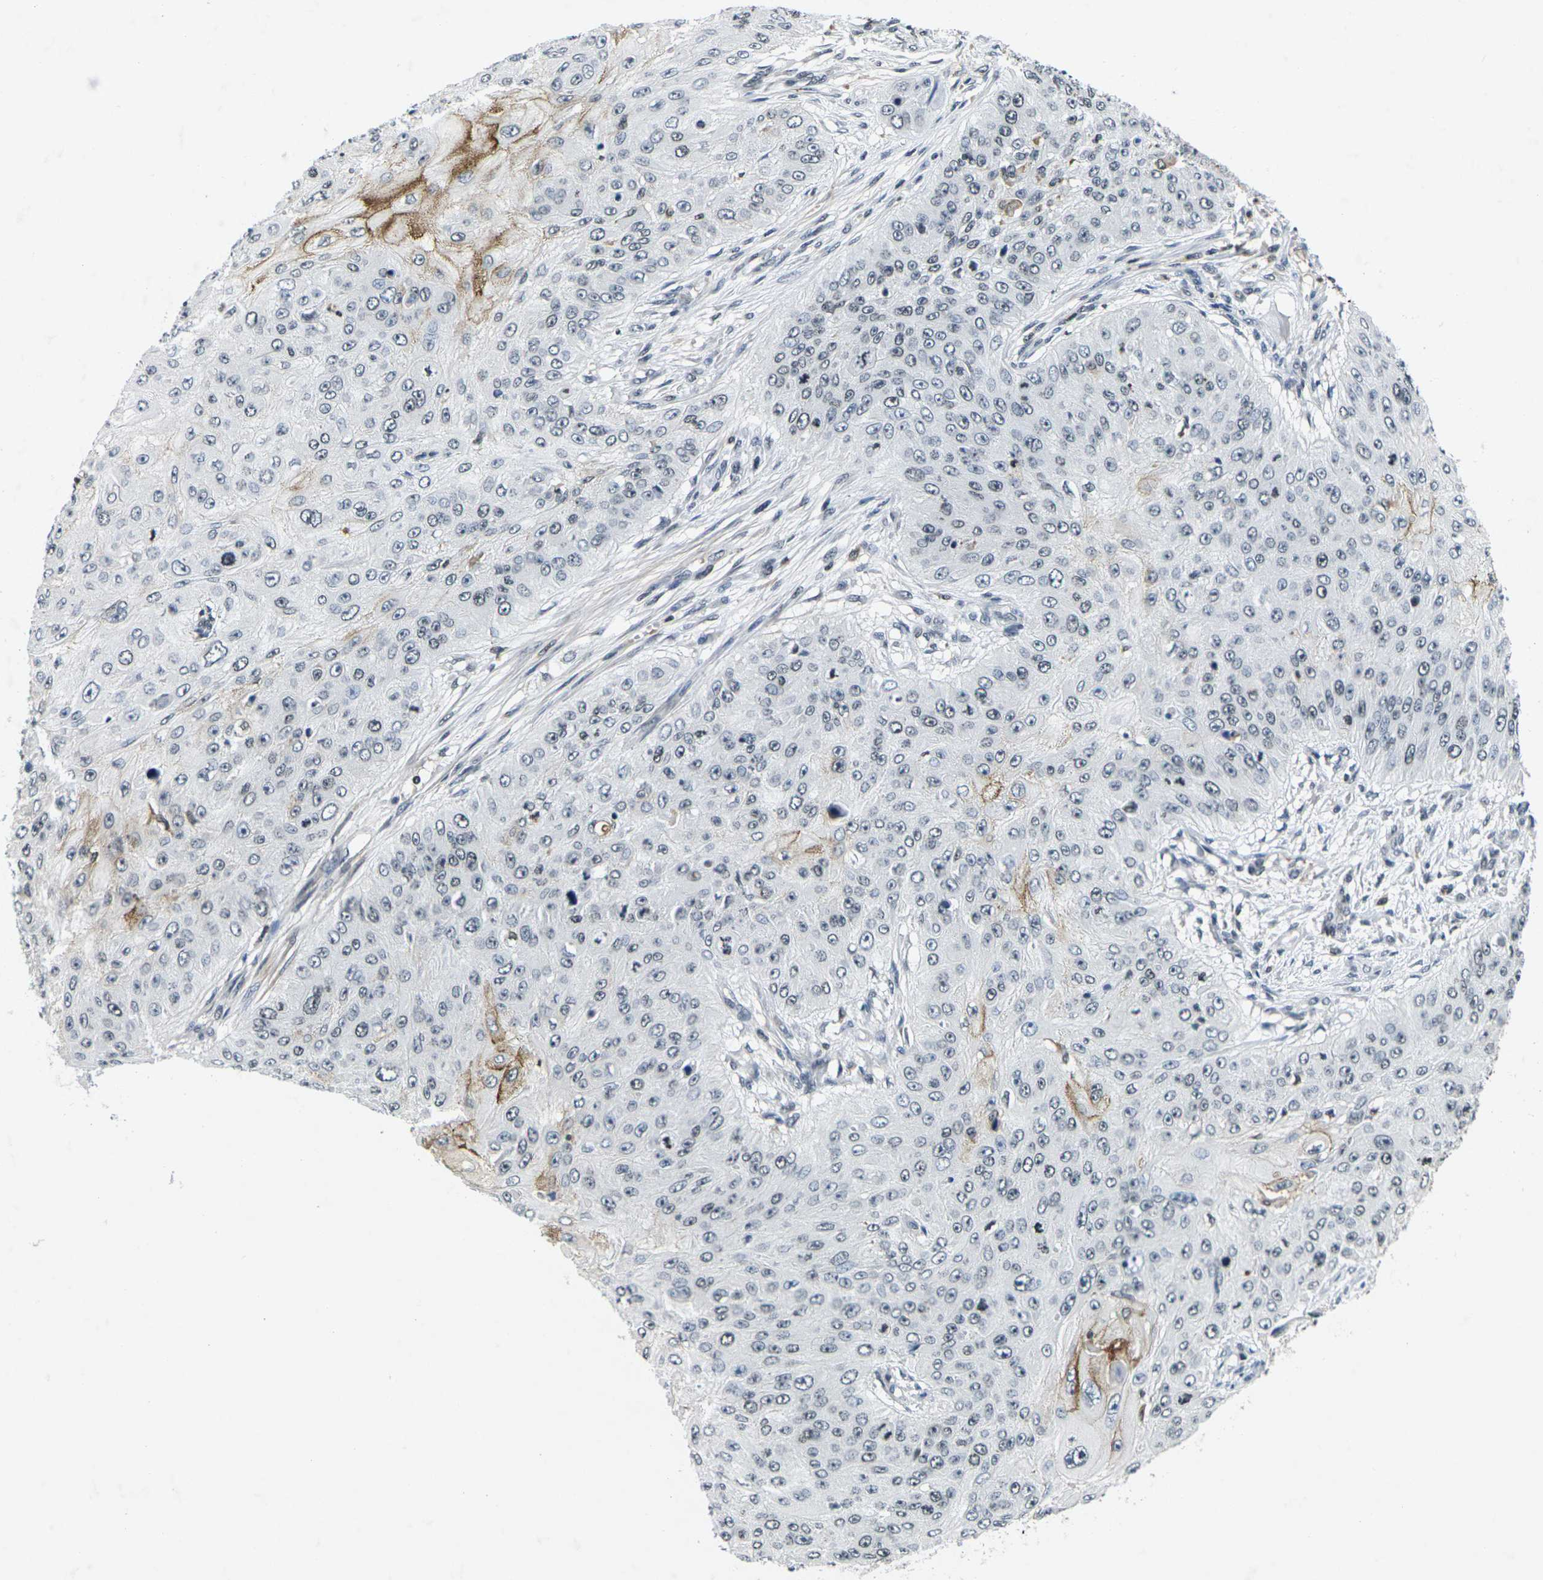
{"staining": {"intensity": "moderate", "quantity": "<25%", "location": "cytoplasmic/membranous"}, "tissue": "skin cancer", "cell_type": "Tumor cells", "image_type": "cancer", "snomed": [{"axis": "morphology", "description": "Squamous cell carcinoma, NOS"}, {"axis": "topography", "description": "Skin"}], "caption": "Immunohistochemical staining of human skin squamous cell carcinoma shows low levels of moderate cytoplasmic/membranous protein positivity in about <25% of tumor cells. Ihc stains the protein of interest in brown and the nuclei are stained blue.", "gene": "C1QC", "patient": {"sex": "female", "age": 80}}